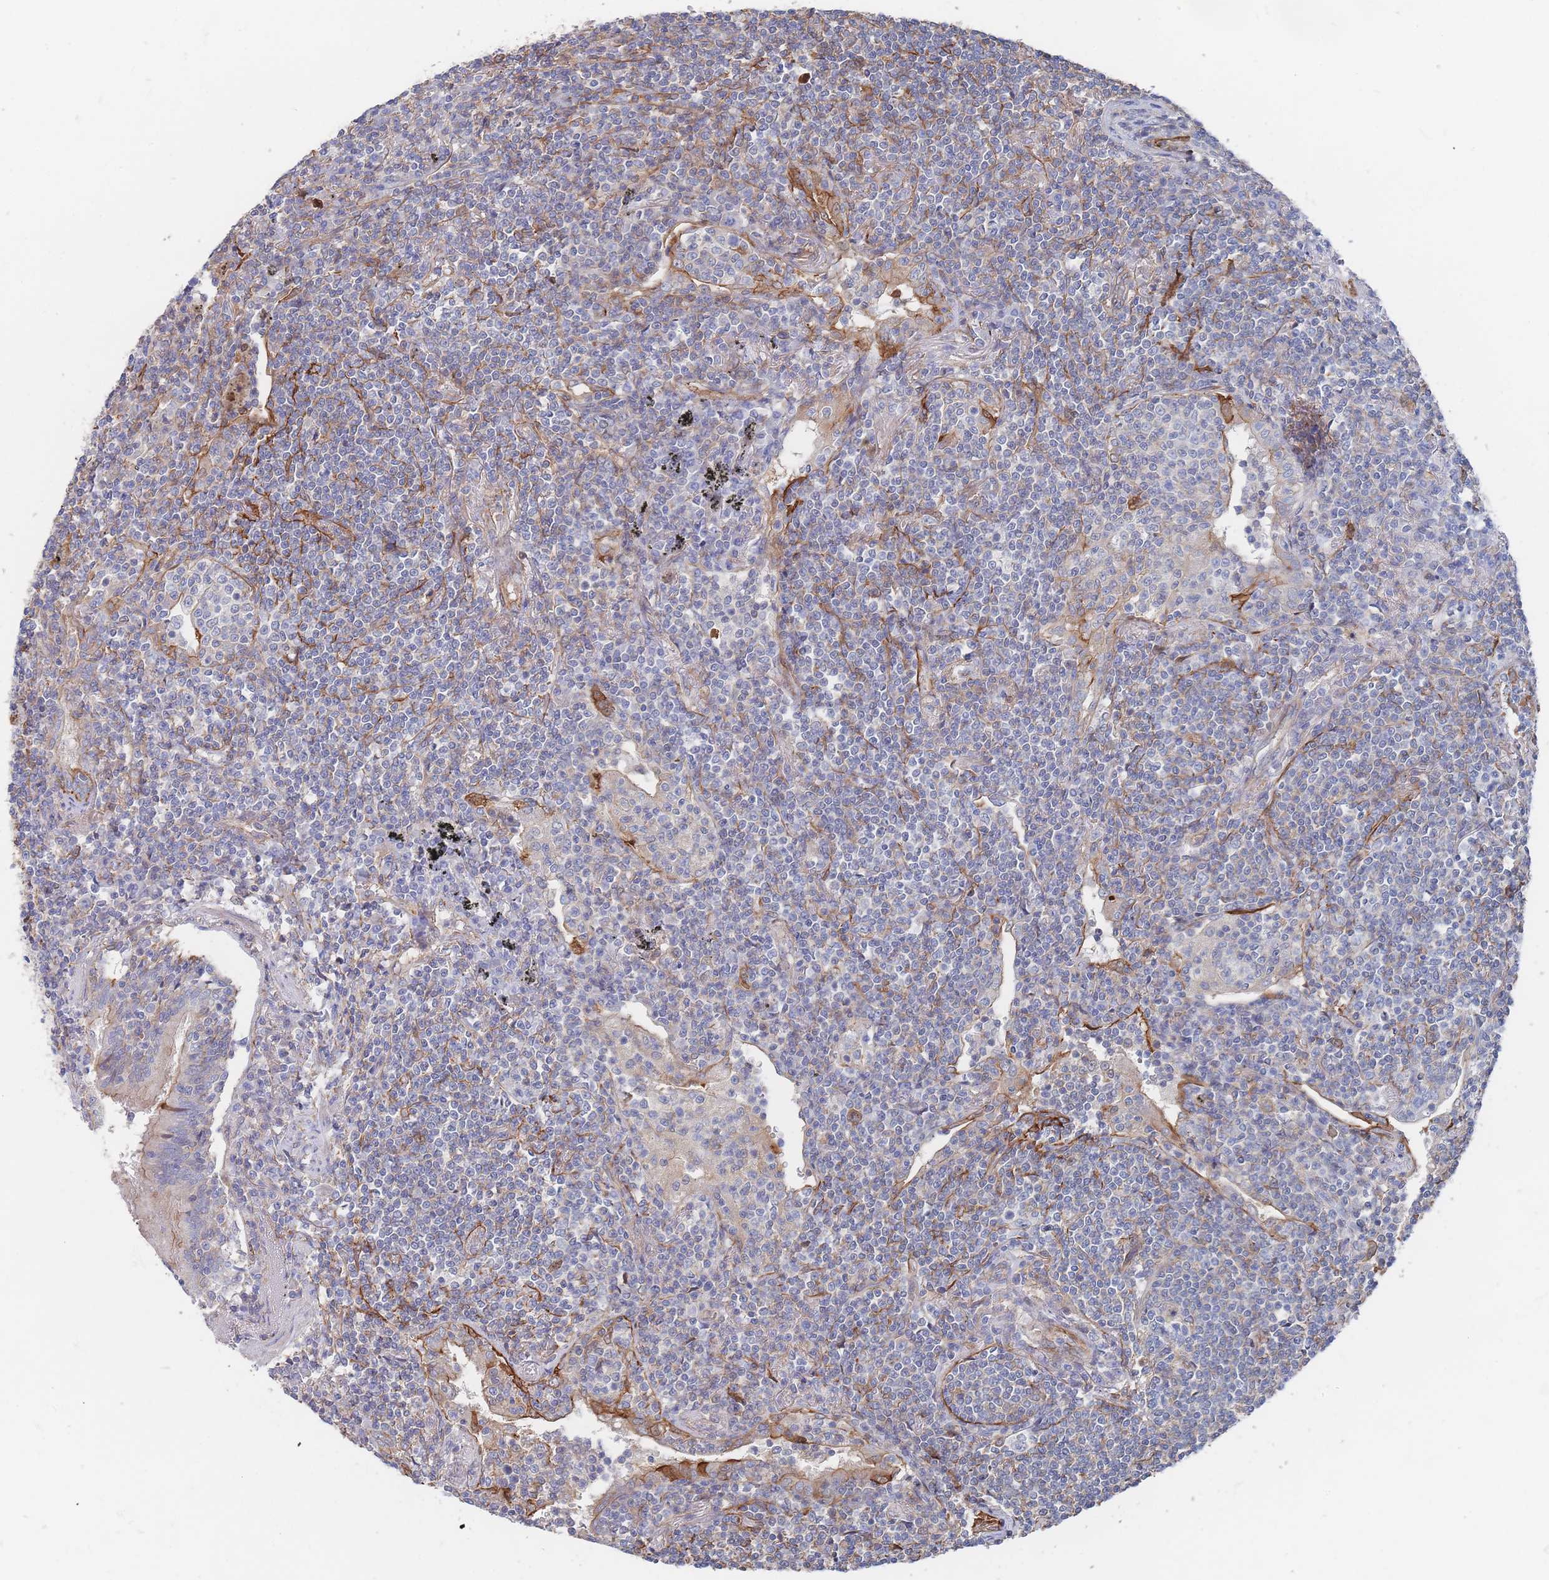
{"staining": {"intensity": "negative", "quantity": "none", "location": "none"}, "tissue": "lymphoma", "cell_type": "Tumor cells", "image_type": "cancer", "snomed": [{"axis": "morphology", "description": "Malignant lymphoma, non-Hodgkin's type, Low grade"}, {"axis": "topography", "description": "Lung"}], "caption": "The histopathology image reveals no significant staining in tumor cells of malignant lymphoma, non-Hodgkin's type (low-grade). (DAB (3,3'-diaminobenzidine) immunohistochemistry, high magnification).", "gene": "G6PC1", "patient": {"sex": "female", "age": 71}}